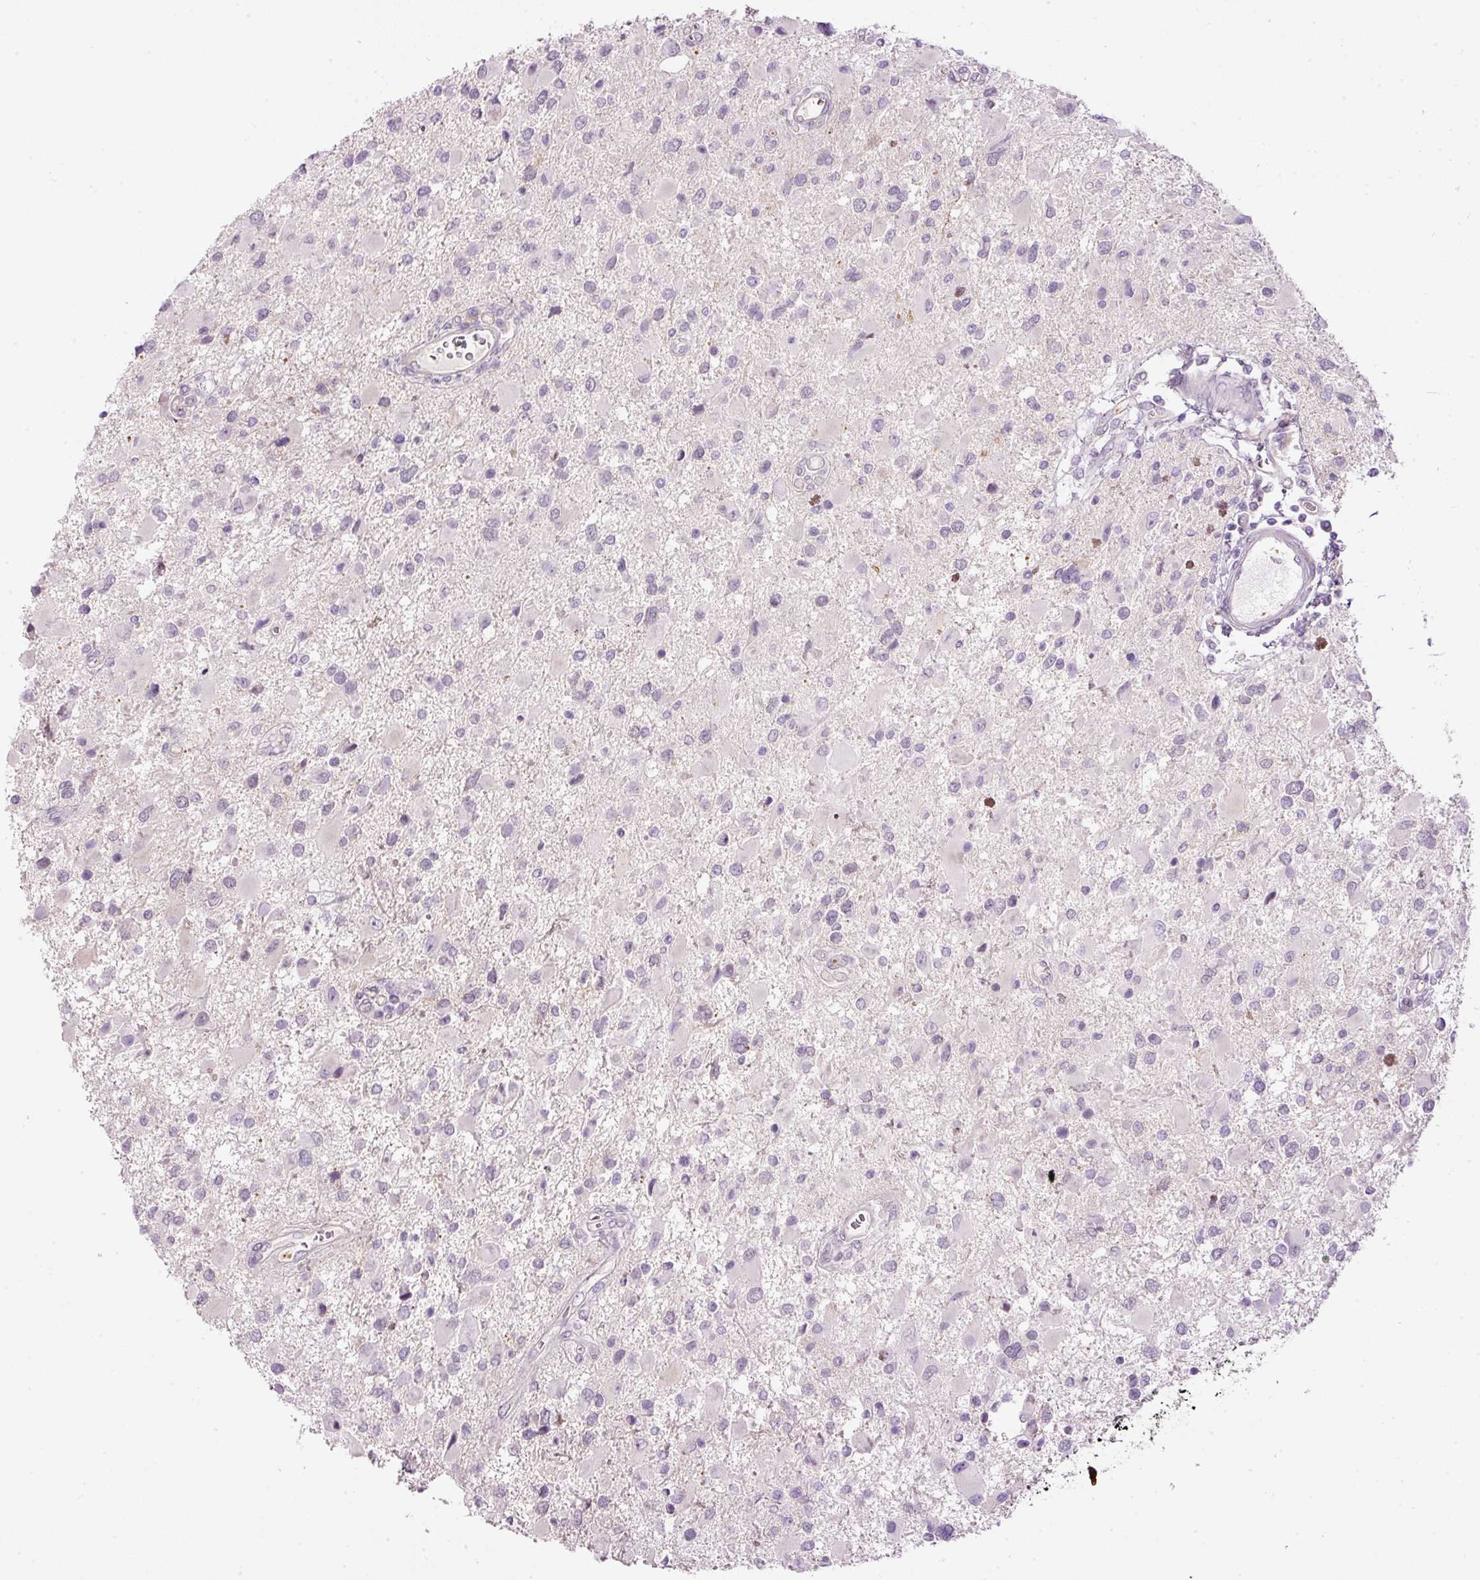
{"staining": {"intensity": "negative", "quantity": "none", "location": "none"}, "tissue": "glioma", "cell_type": "Tumor cells", "image_type": "cancer", "snomed": [{"axis": "morphology", "description": "Glioma, malignant, High grade"}, {"axis": "topography", "description": "Brain"}], "caption": "Tumor cells show no significant protein positivity in glioma.", "gene": "SRC", "patient": {"sex": "male", "age": 53}}